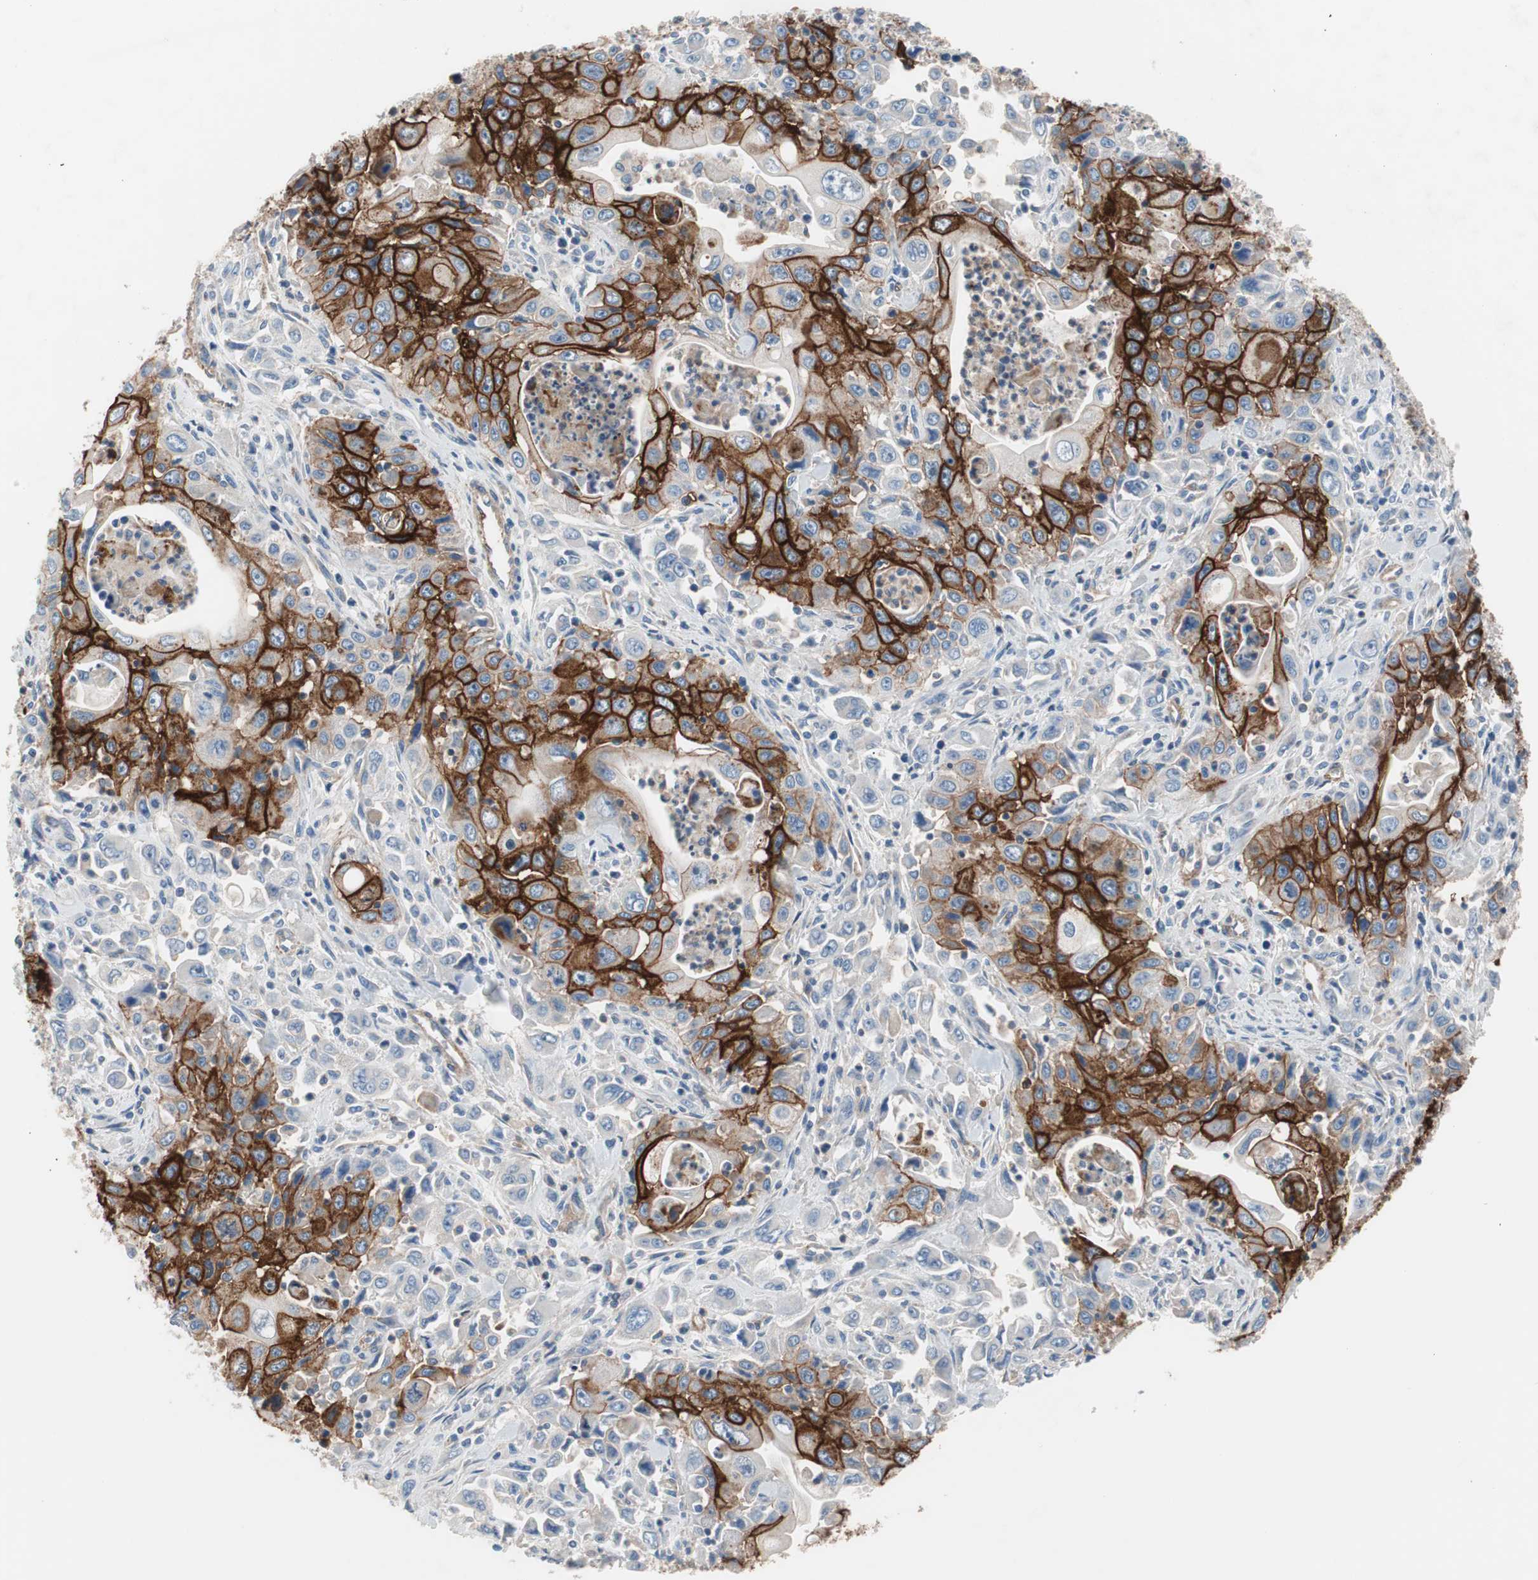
{"staining": {"intensity": "strong", "quantity": "25%-75%", "location": "cytoplasmic/membranous"}, "tissue": "pancreatic cancer", "cell_type": "Tumor cells", "image_type": "cancer", "snomed": [{"axis": "morphology", "description": "Adenocarcinoma, NOS"}, {"axis": "topography", "description": "Pancreas"}], "caption": "Human pancreatic adenocarcinoma stained with a protein marker reveals strong staining in tumor cells.", "gene": "GPR160", "patient": {"sex": "male", "age": 70}}